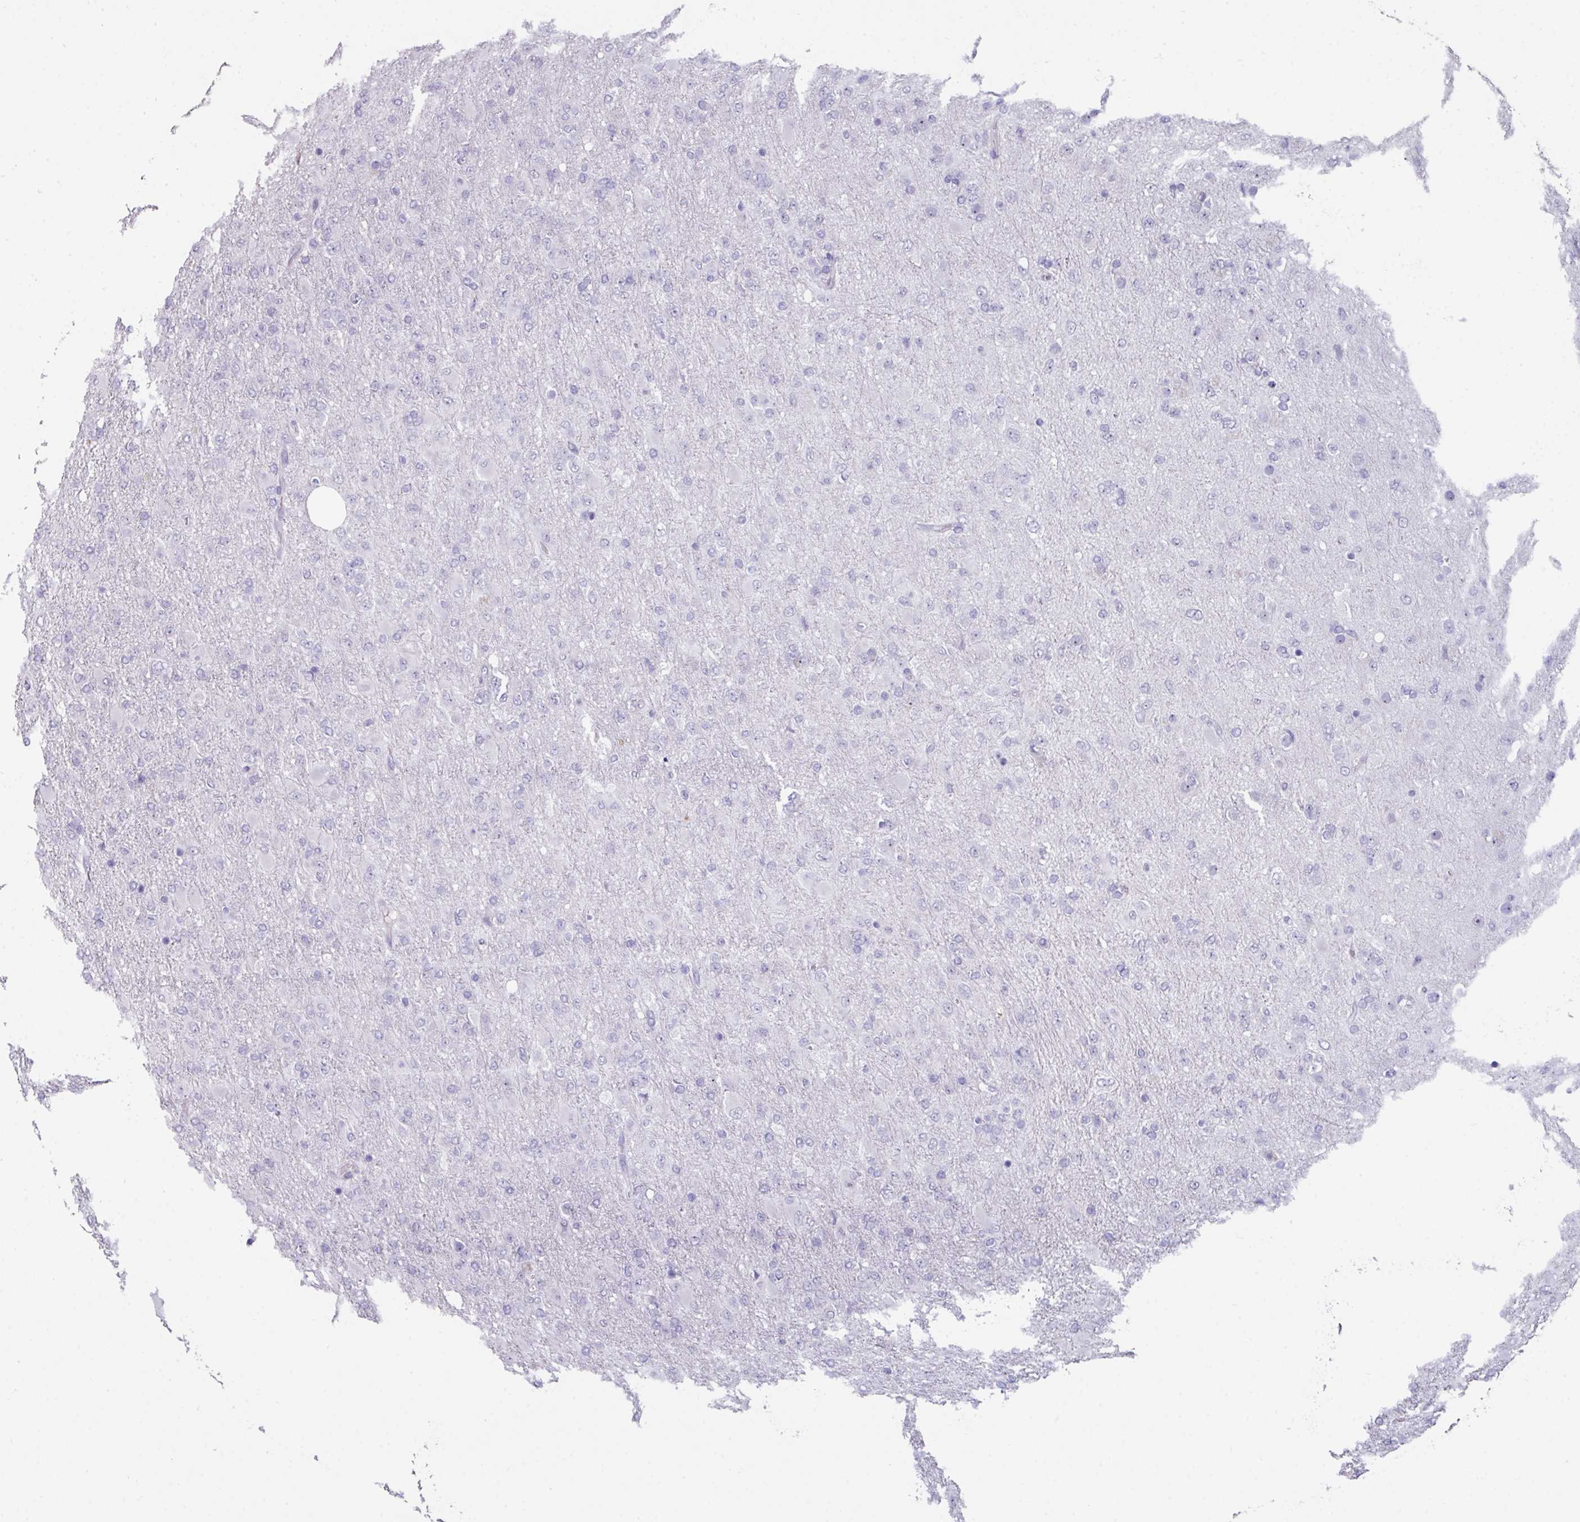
{"staining": {"intensity": "negative", "quantity": "none", "location": "none"}, "tissue": "glioma", "cell_type": "Tumor cells", "image_type": "cancer", "snomed": [{"axis": "morphology", "description": "Glioma, malignant, Low grade"}, {"axis": "topography", "description": "Brain"}], "caption": "High magnification brightfield microscopy of malignant glioma (low-grade) stained with DAB (3,3'-diaminobenzidine) (brown) and counterstained with hematoxylin (blue): tumor cells show no significant staining.", "gene": "BMS1", "patient": {"sex": "male", "age": 65}}